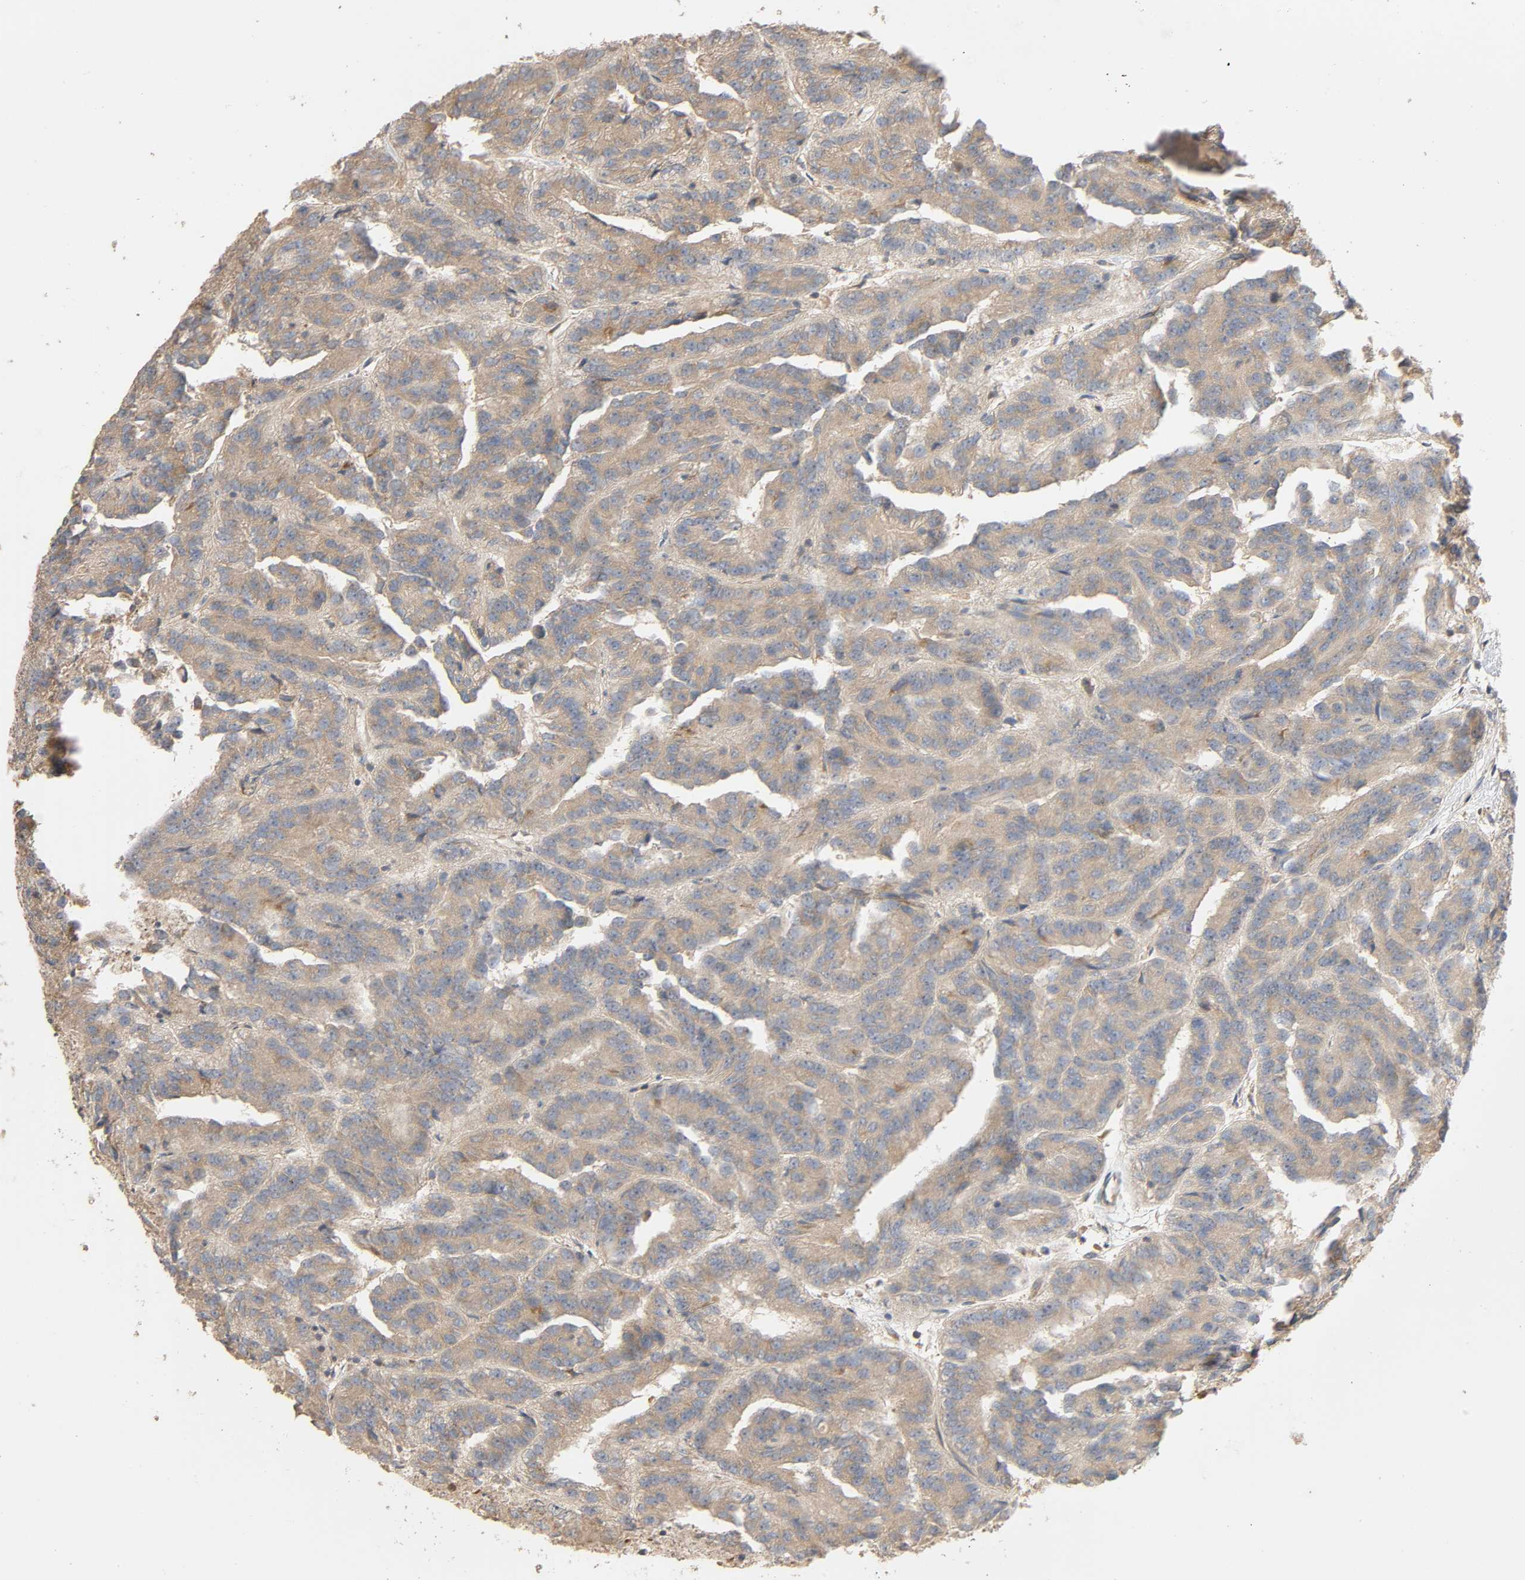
{"staining": {"intensity": "moderate", "quantity": "25%-75%", "location": "cytoplasmic/membranous"}, "tissue": "renal cancer", "cell_type": "Tumor cells", "image_type": "cancer", "snomed": [{"axis": "morphology", "description": "Adenocarcinoma, NOS"}, {"axis": "topography", "description": "Kidney"}], "caption": "Protein staining of renal cancer tissue displays moderate cytoplasmic/membranous expression in about 25%-75% of tumor cells.", "gene": "SGSM1", "patient": {"sex": "male", "age": 46}}